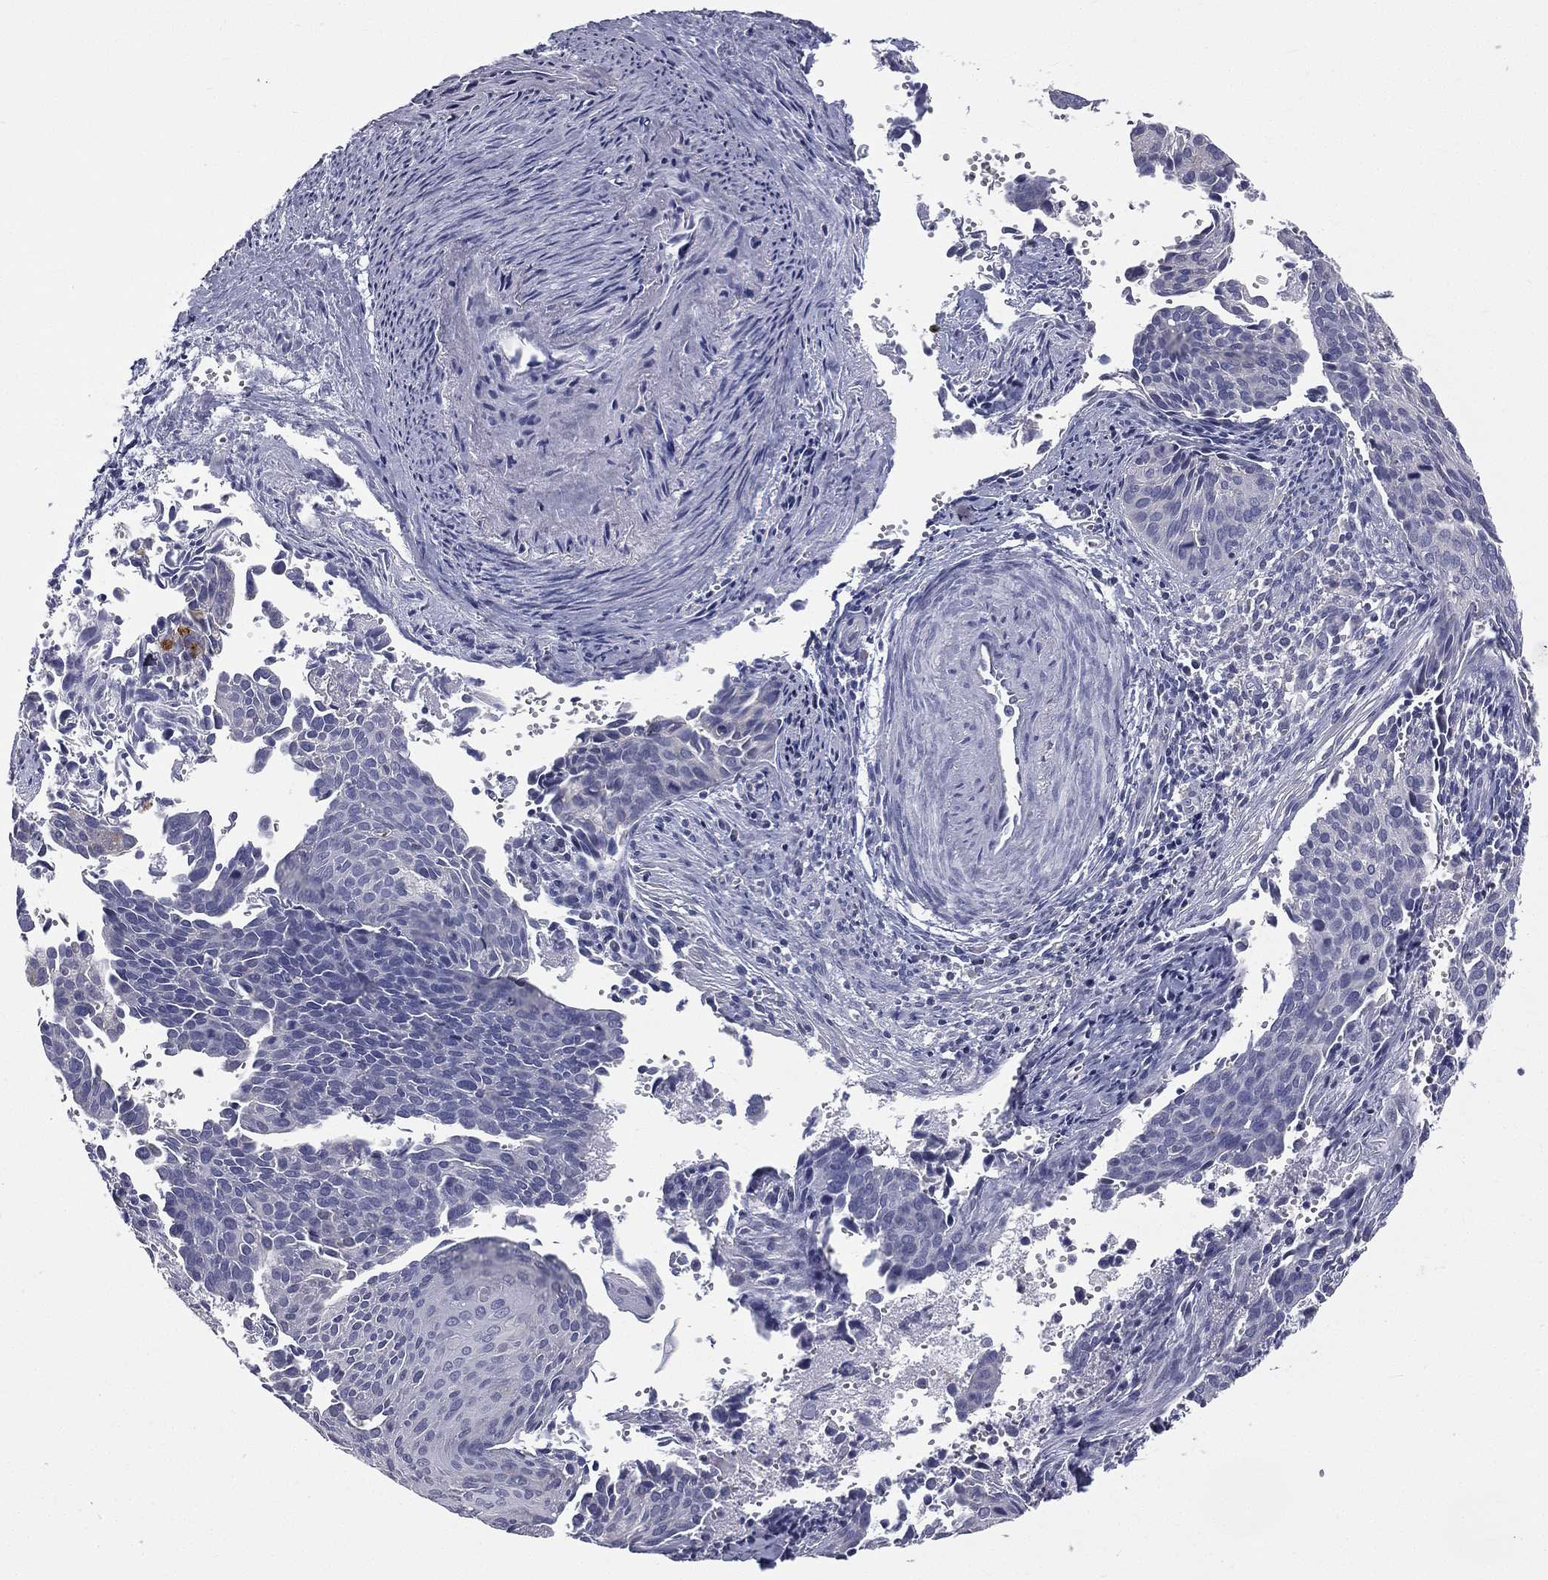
{"staining": {"intensity": "negative", "quantity": "none", "location": "none"}, "tissue": "cervical cancer", "cell_type": "Tumor cells", "image_type": "cancer", "snomed": [{"axis": "morphology", "description": "Squamous cell carcinoma, NOS"}, {"axis": "topography", "description": "Cervix"}], "caption": "Immunohistochemistry image of human squamous cell carcinoma (cervical) stained for a protein (brown), which shows no staining in tumor cells.", "gene": "MUC13", "patient": {"sex": "female", "age": 29}}